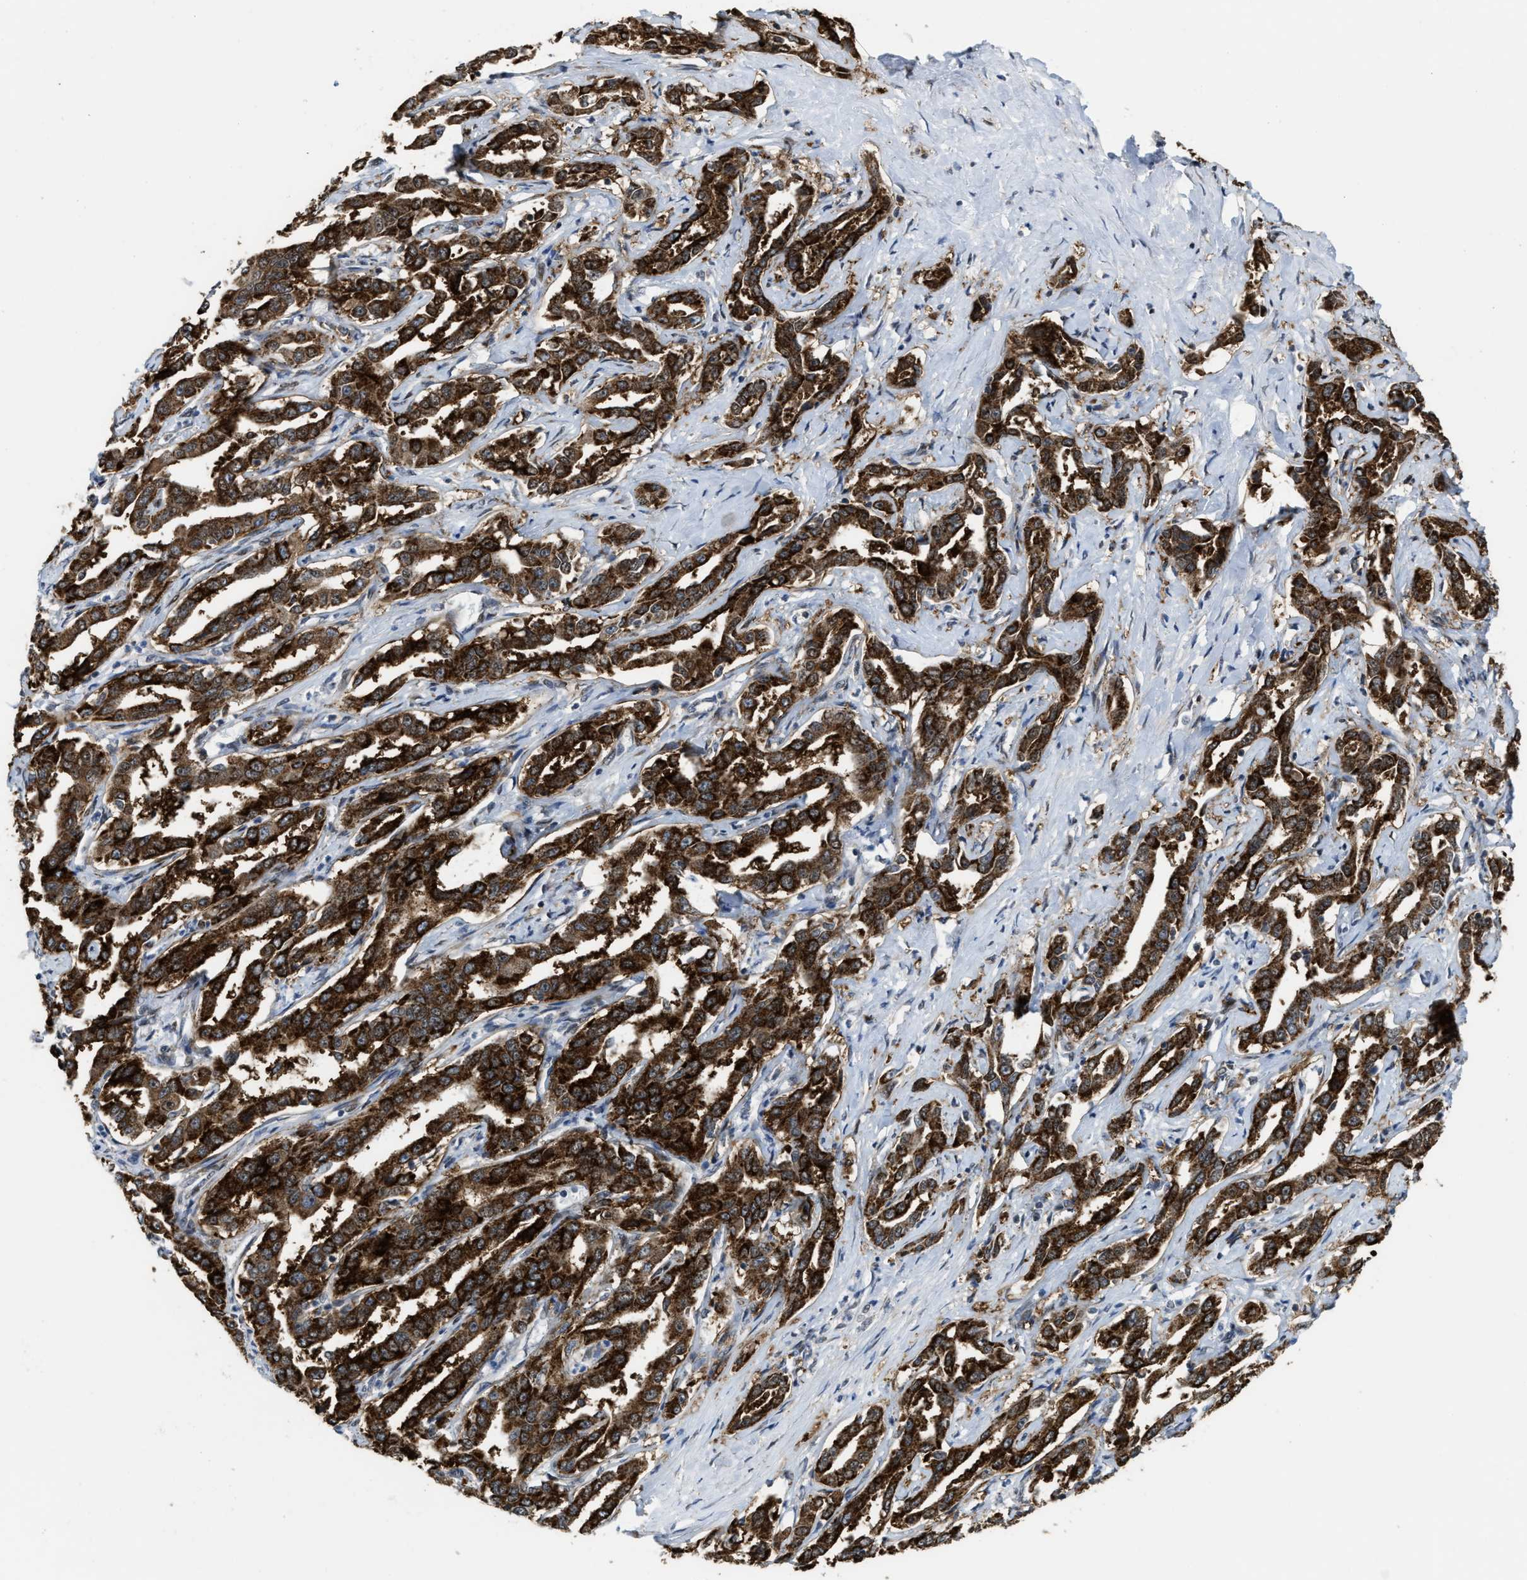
{"staining": {"intensity": "strong", "quantity": ">75%", "location": "cytoplasmic/membranous"}, "tissue": "liver cancer", "cell_type": "Tumor cells", "image_type": "cancer", "snomed": [{"axis": "morphology", "description": "Cholangiocarcinoma"}, {"axis": "topography", "description": "Liver"}], "caption": "Immunohistochemistry staining of cholangiocarcinoma (liver), which reveals high levels of strong cytoplasmic/membranous positivity in about >75% of tumor cells indicating strong cytoplasmic/membranous protein positivity. The staining was performed using DAB (3,3'-diaminobenzidine) (brown) for protein detection and nuclei were counterstained in hematoxylin (blue).", "gene": "ZNF250", "patient": {"sex": "male", "age": 59}}